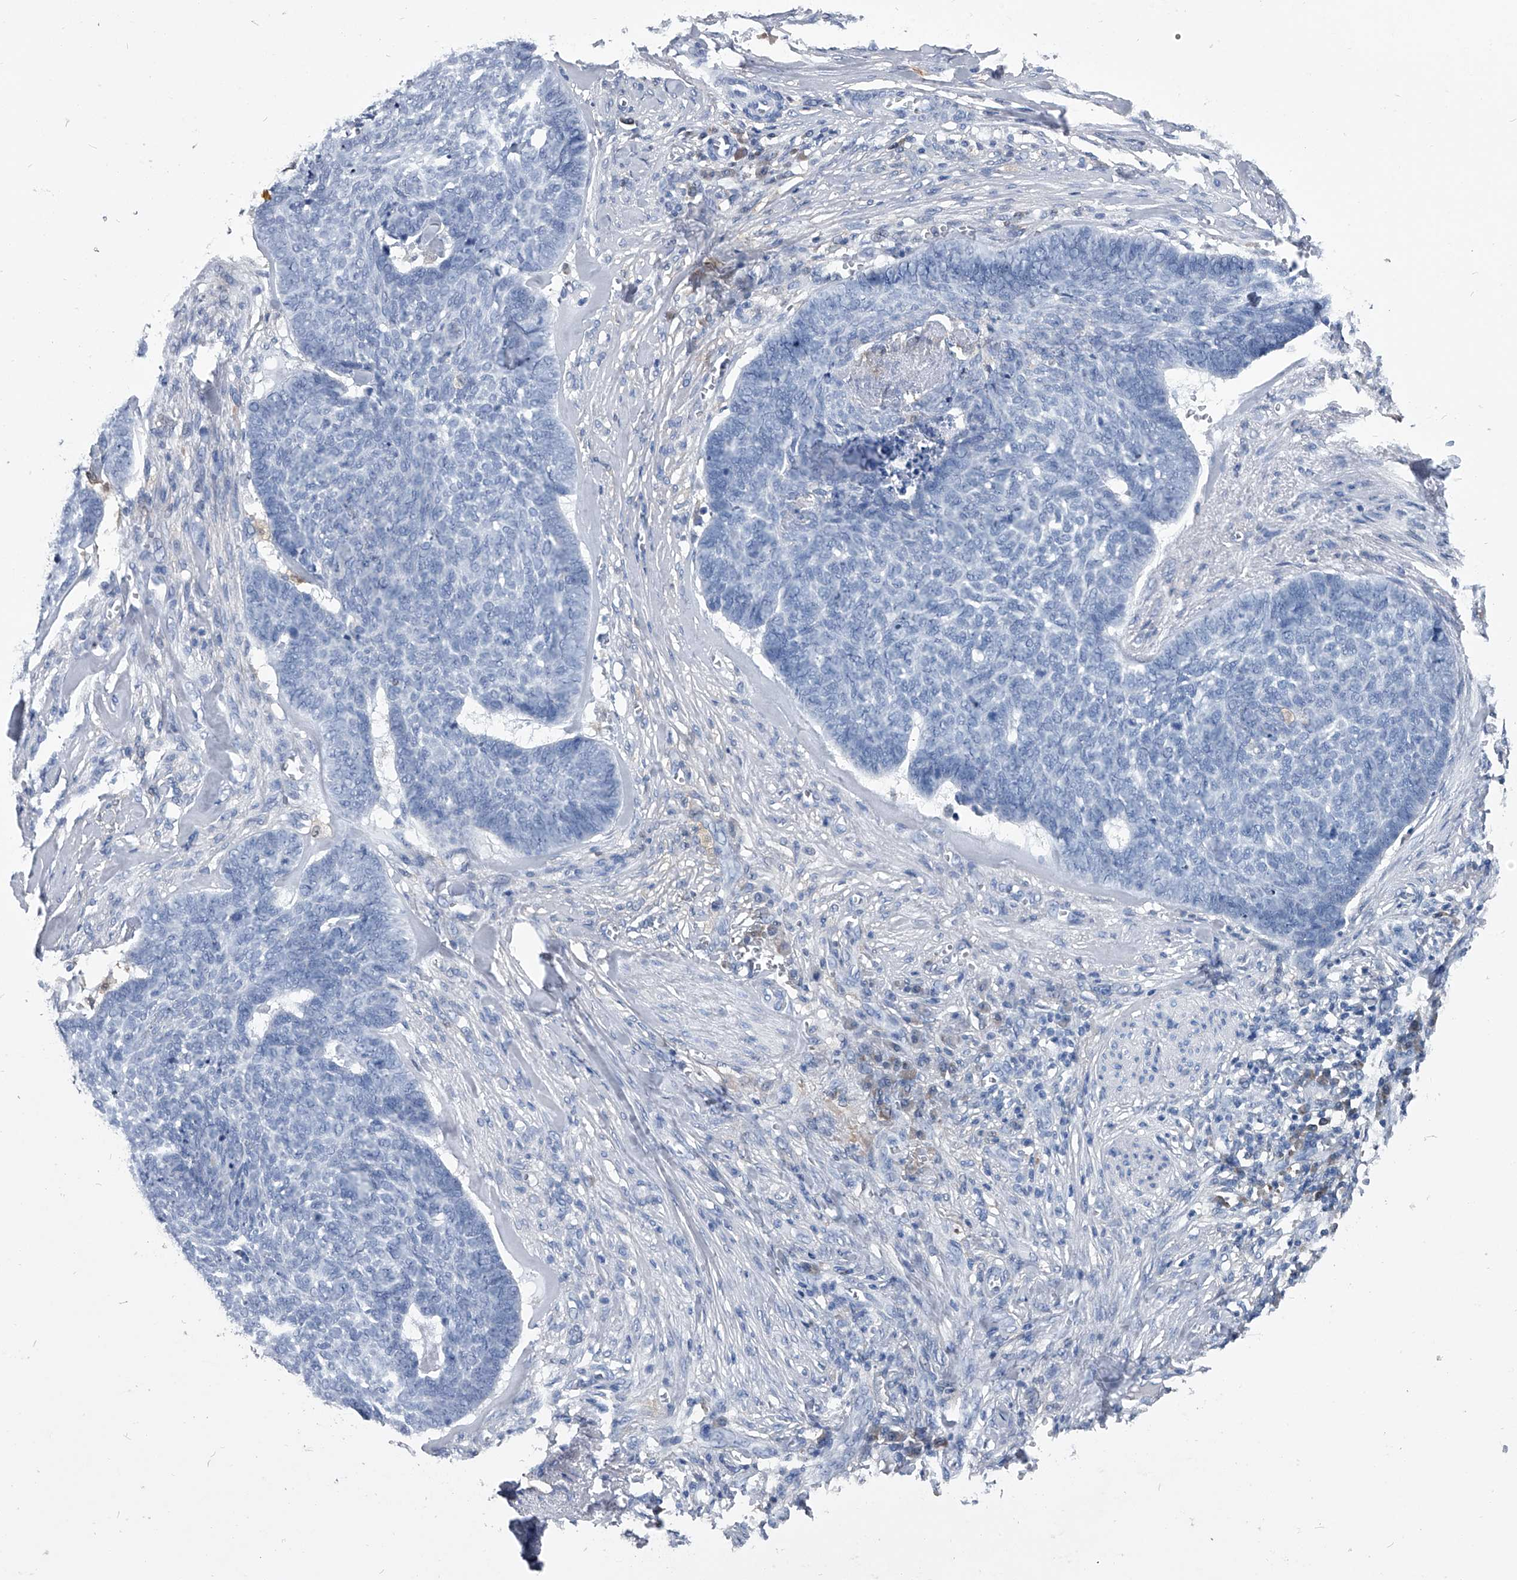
{"staining": {"intensity": "negative", "quantity": "none", "location": "none"}, "tissue": "skin cancer", "cell_type": "Tumor cells", "image_type": "cancer", "snomed": [{"axis": "morphology", "description": "Basal cell carcinoma"}, {"axis": "topography", "description": "Skin"}], "caption": "High power microscopy image of an immunohistochemistry photomicrograph of skin basal cell carcinoma, revealing no significant positivity in tumor cells. (Brightfield microscopy of DAB immunohistochemistry at high magnification).", "gene": "PDXK", "patient": {"sex": "male", "age": 84}}